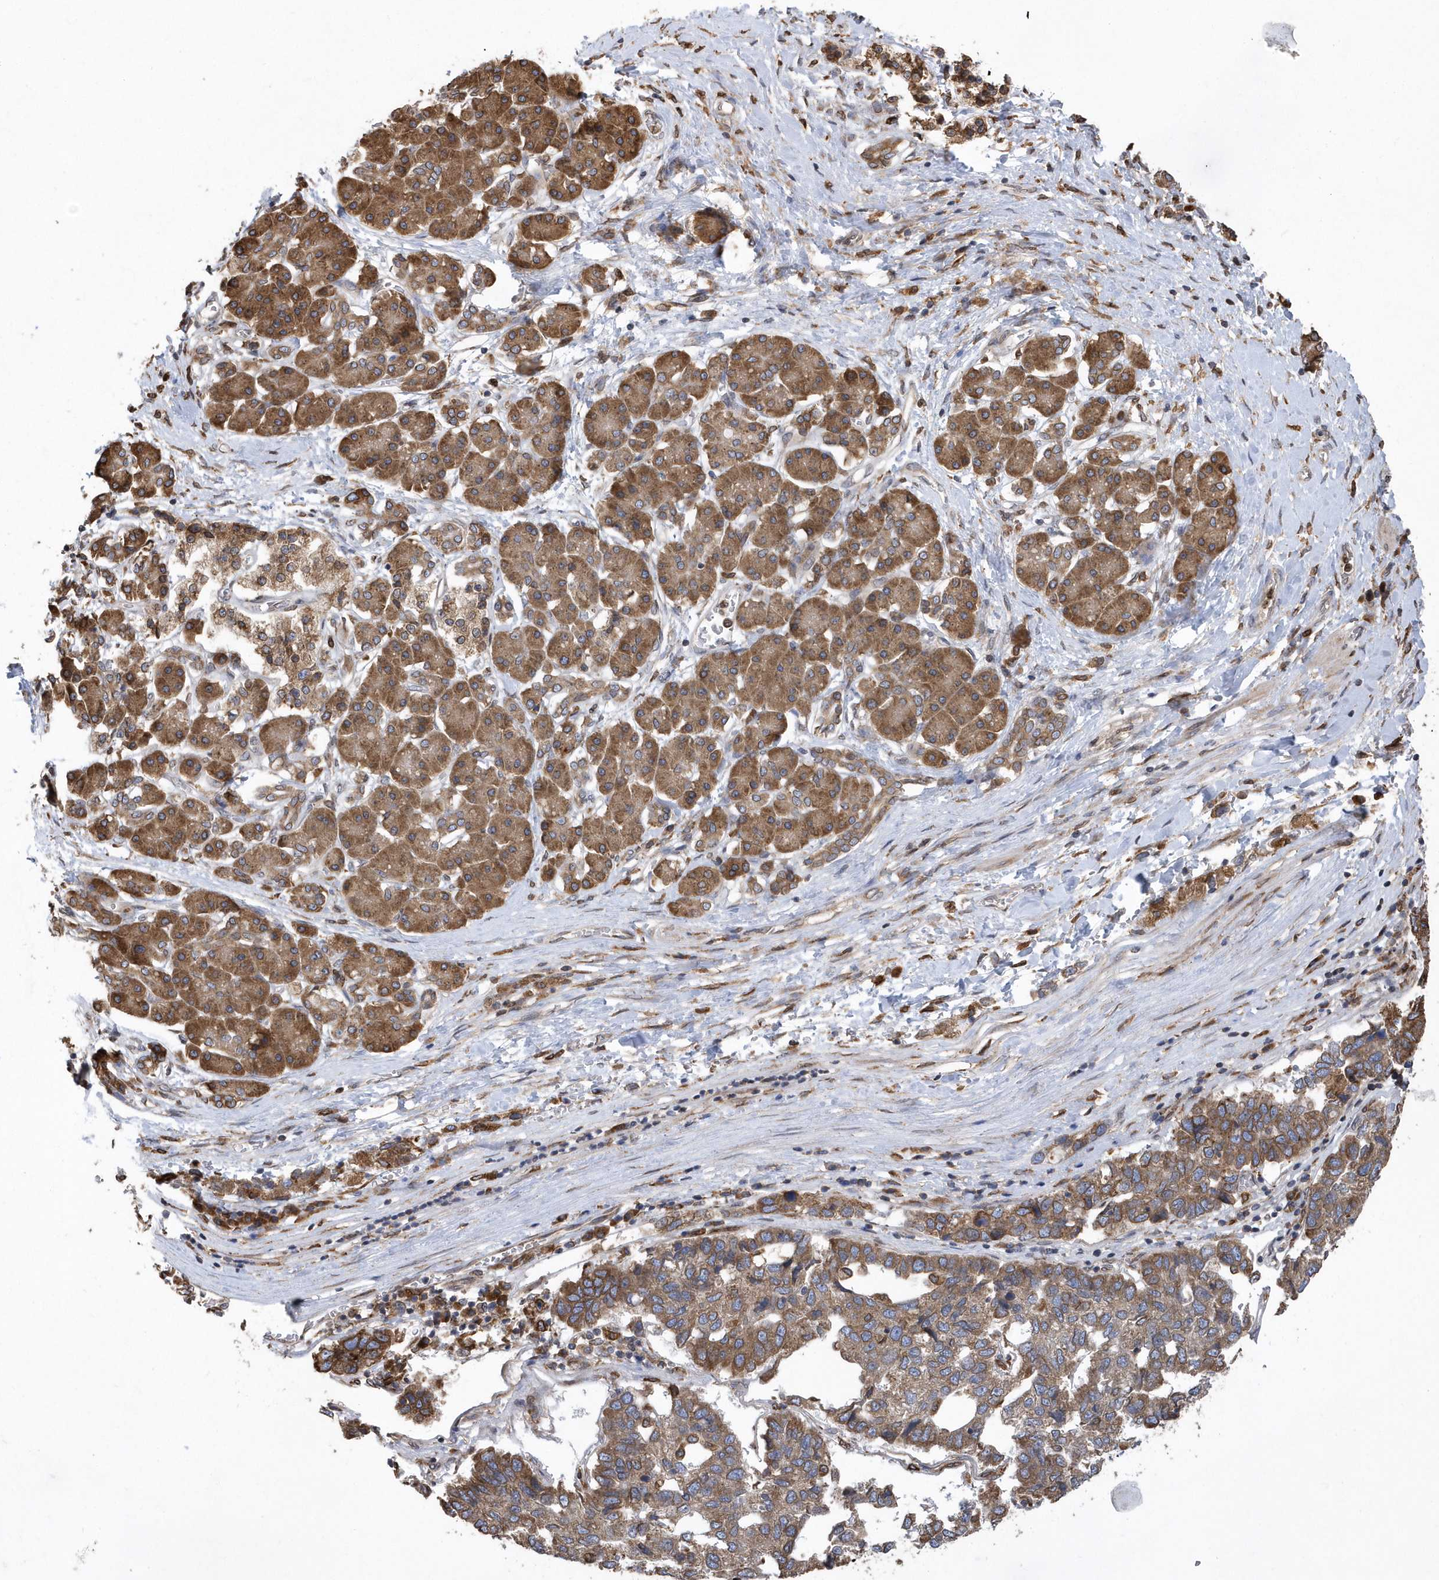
{"staining": {"intensity": "moderate", "quantity": ">75%", "location": "cytoplasmic/membranous"}, "tissue": "pancreatic cancer", "cell_type": "Tumor cells", "image_type": "cancer", "snomed": [{"axis": "morphology", "description": "Adenocarcinoma, NOS"}, {"axis": "topography", "description": "Pancreas"}], "caption": "Immunohistochemical staining of human pancreatic cancer displays medium levels of moderate cytoplasmic/membranous protein positivity in approximately >75% of tumor cells. The protein is stained brown, and the nuclei are stained in blue (DAB IHC with brightfield microscopy, high magnification).", "gene": "VAMP7", "patient": {"sex": "female", "age": 61}}